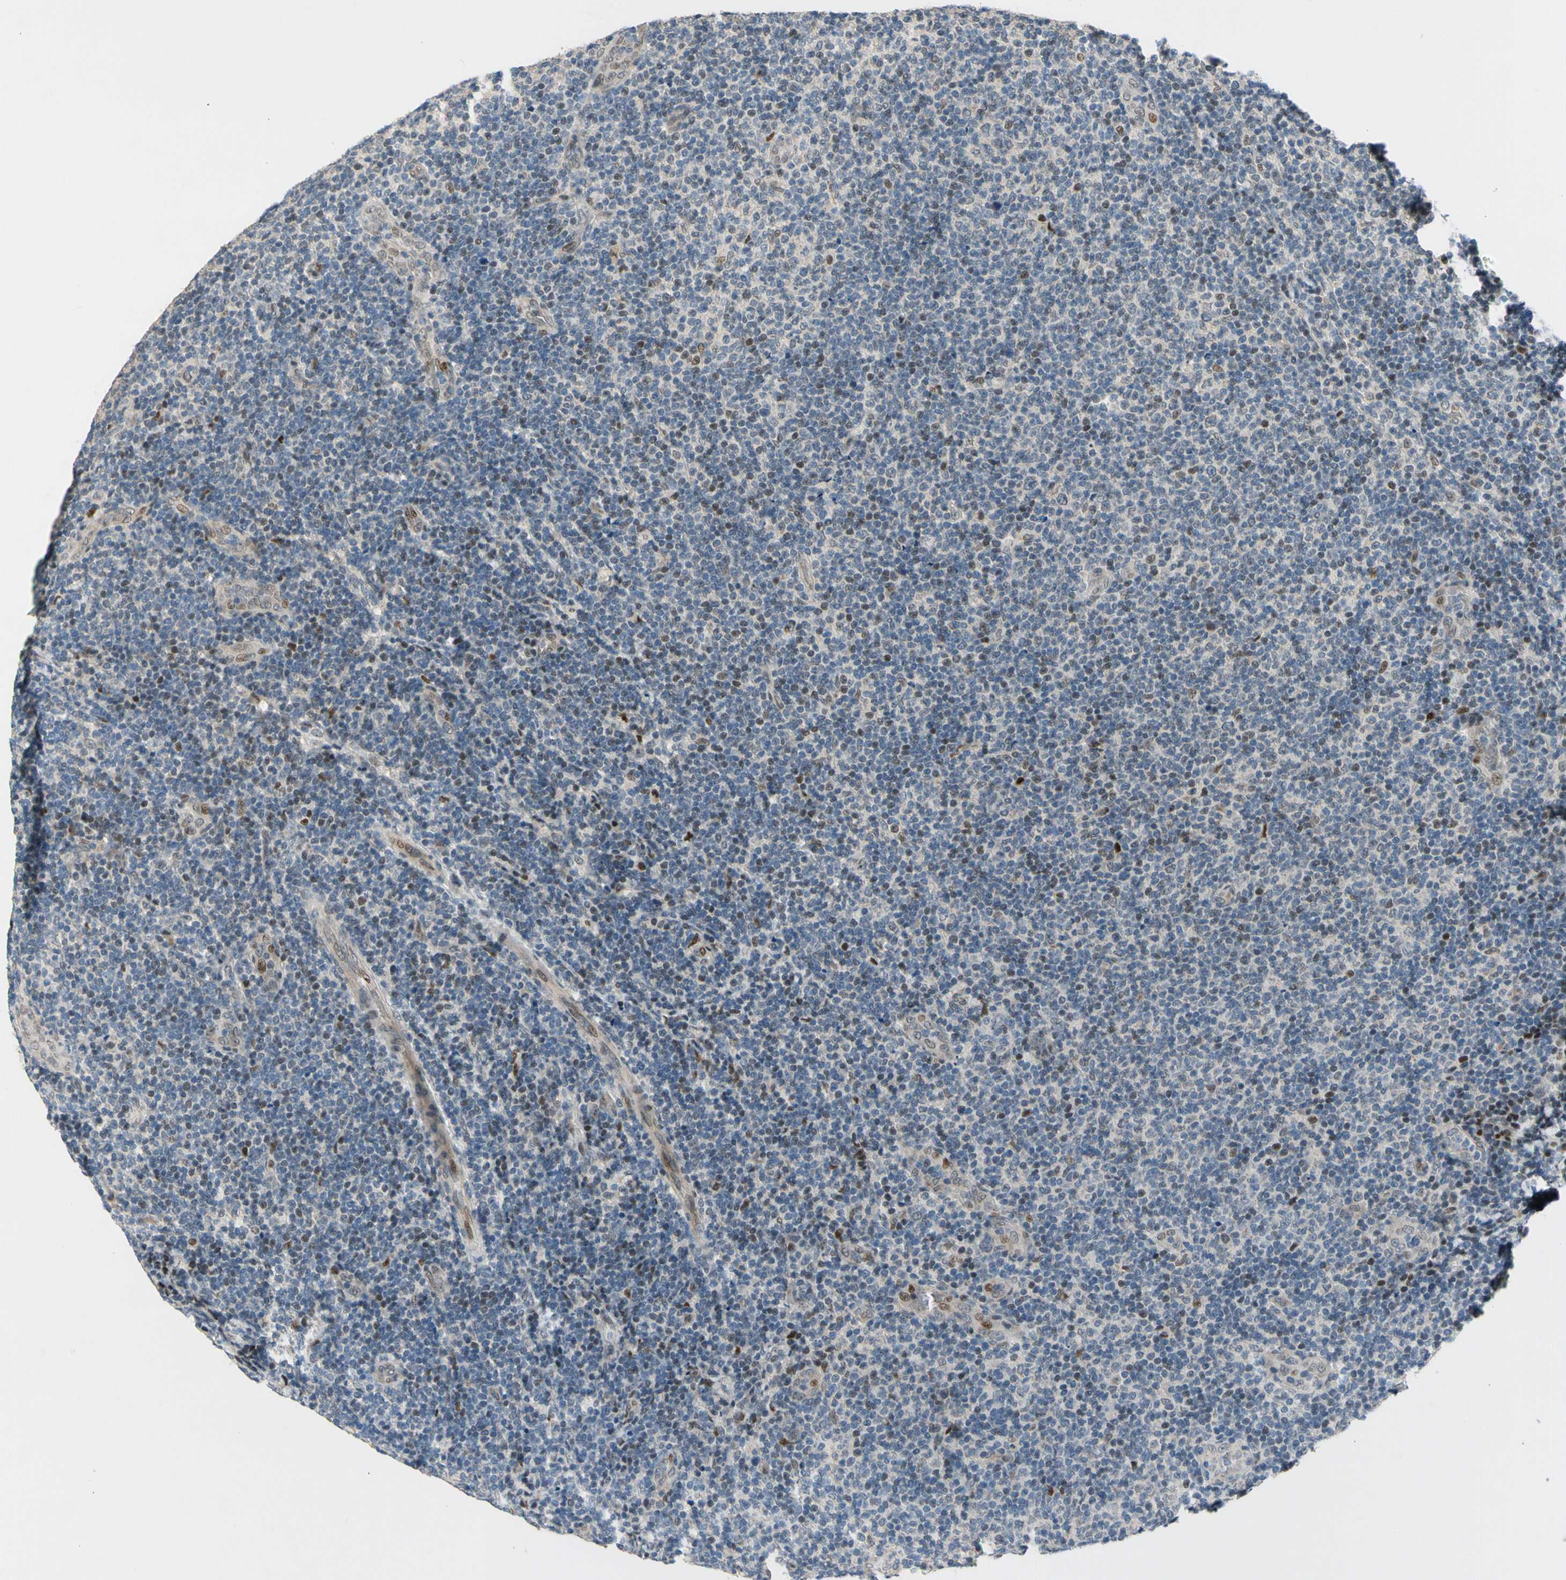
{"staining": {"intensity": "moderate", "quantity": "25%-75%", "location": "nuclear"}, "tissue": "lymphoma", "cell_type": "Tumor cells", "image_type": "cancer", "snomed": [{"axis": "morphology", "description": "Malignant lymphoma, non-Hodgkin's type, Low grade"}, {"axis": "topography", "description": "Lymph node"}], "caption": "A brown stain labels moderate nuclear staining of a protein in human lymphoma tumor cells.", "gene": "ZNF184", "patient": {"sex": "male", "age": 83}}